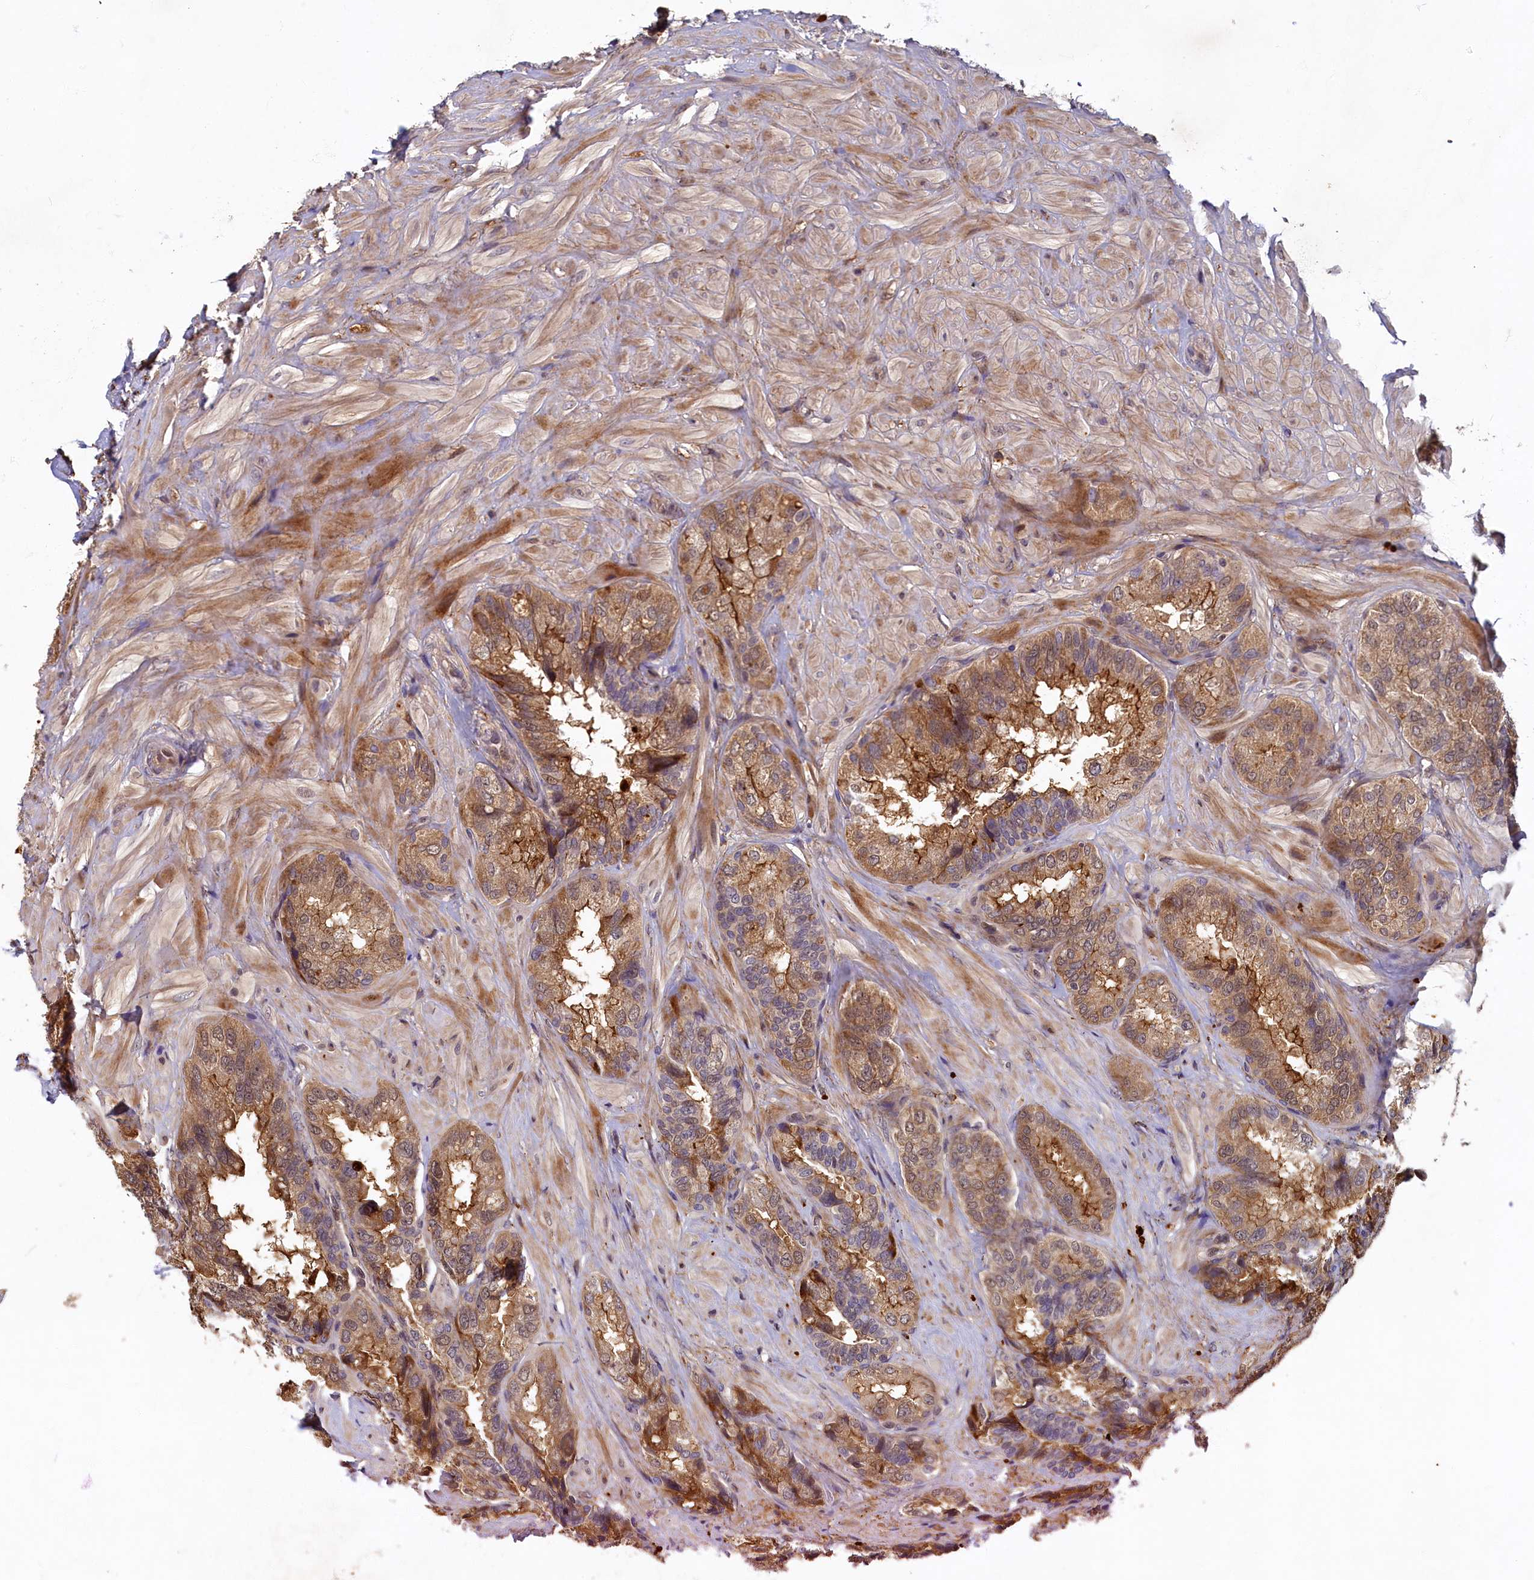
{"staining": {"intensity": "moderate", "quantity": ">75%", "location": "cytoplasmic/membranous"}, "tissue": "seminal vesicle", "cell_type": "Glandular cells", "image_type": "normal", "snomed": [{"axis": "morphology", "description": "Normal tissue, NOS"}, {"axis": "topography", "description": "Prostate and seminal vesicle, NOS"}, {"axis": "topography", "description": "Prostate"}, {"axis": "topography", "description": "Seminal veicle"}], "caption": "This micrograph exhibits immunohistochemistry staining of unremarkable human seminal vesicle, with medium moderate cytoplasmic/membranous staining in about >75% of glandular cells.", "gene": "LCMT2", "patient": {"sex": "male", "age": 67}}